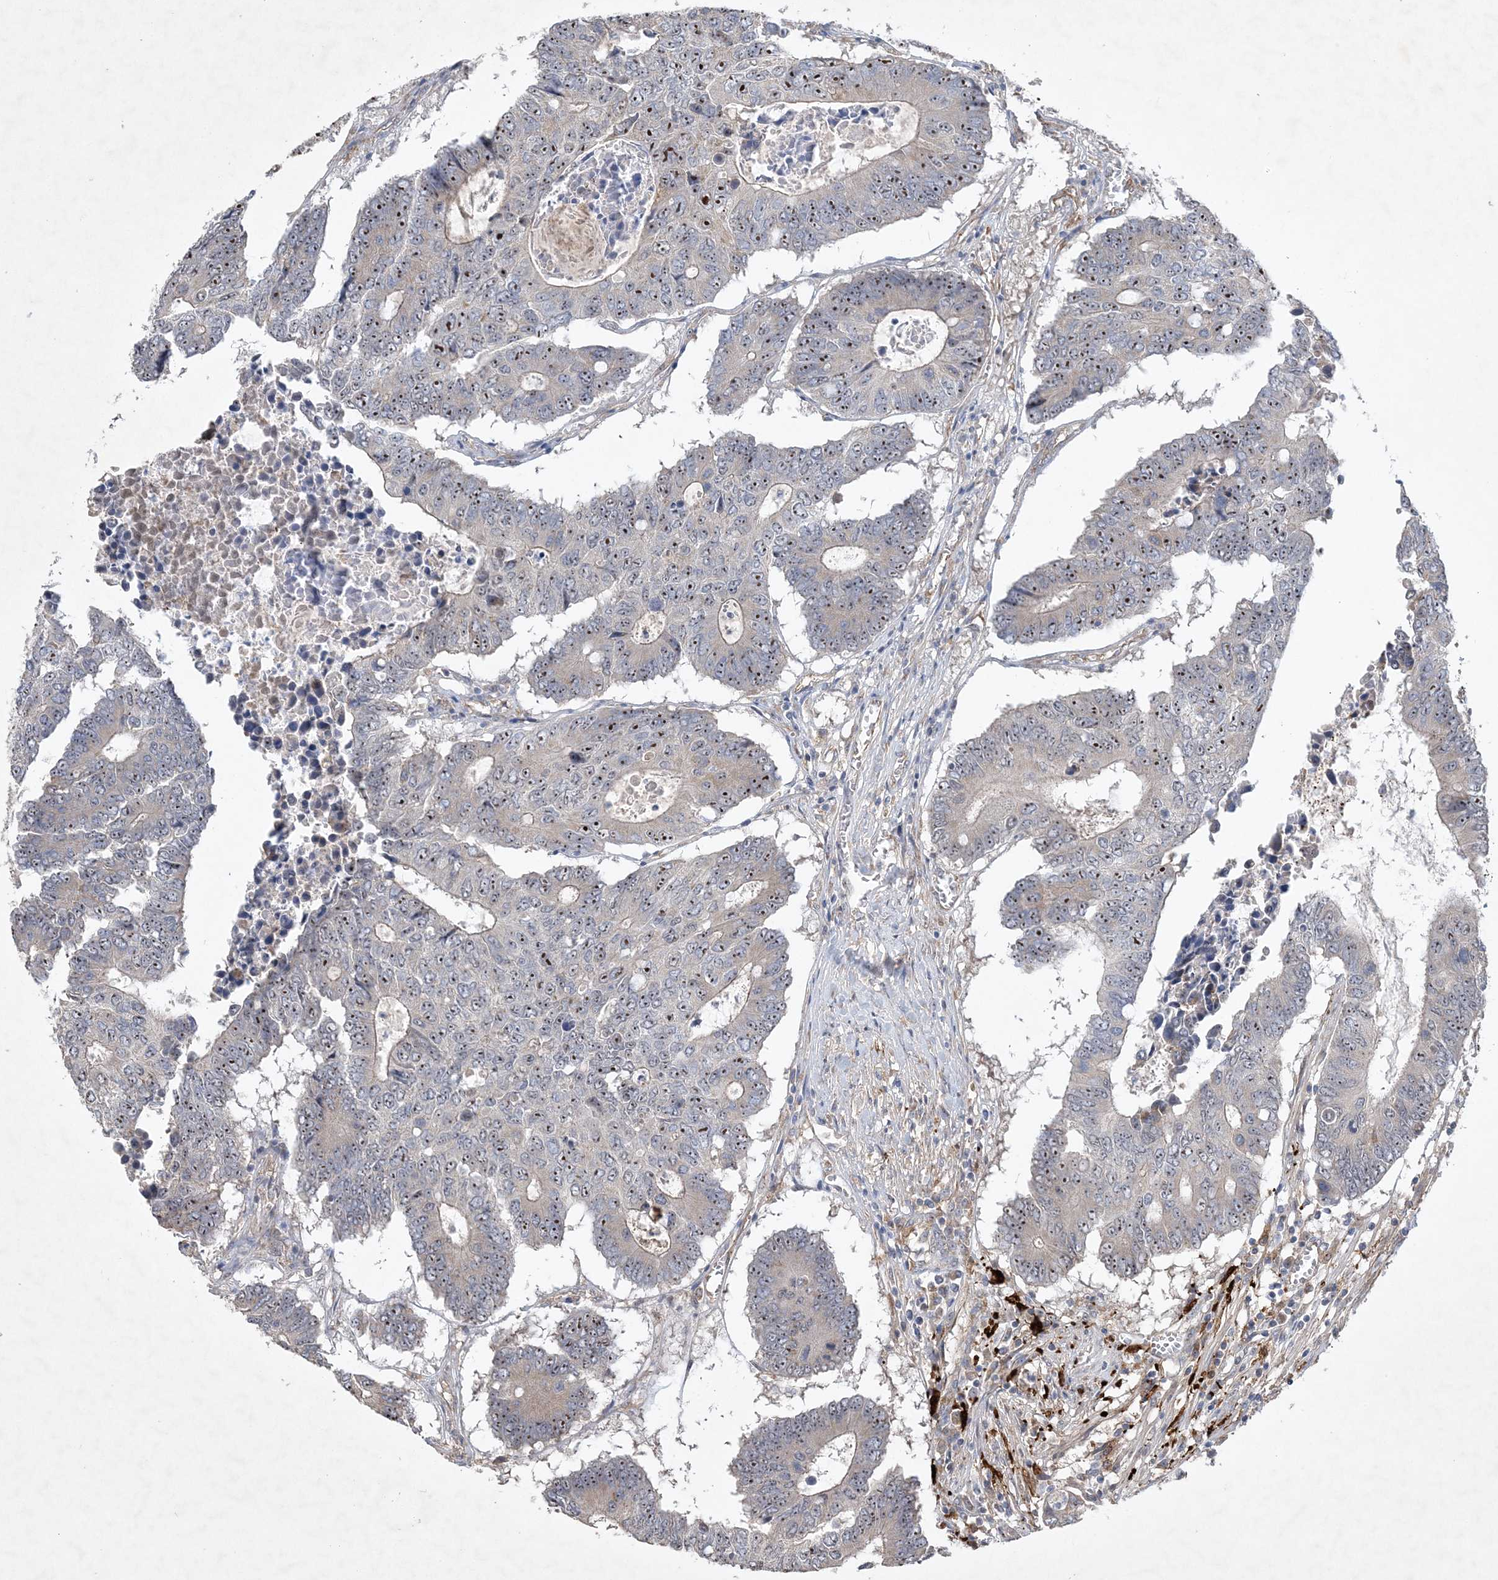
{"staining": {"intensity": "moderate", "quantity": ">75%", "location": "cytoplasmic/membranous,nuclear"}, "tissue": "colorectal cancer", "cell_type": "Tumor cells", "image_type": "cancer", "snomed": [{"axis": "morphology", "description": "Adenocarcinoma, NOS"}, {"axis": "topography", "description": "Colon"}], "caption": "A brown stain labels moderate cytoplasmic/membranous and nuclear staining of a protein in colorectal cancer tumor cells.", "gene": "FEZ2", "patient": {"sex": "male", "age": 87}}